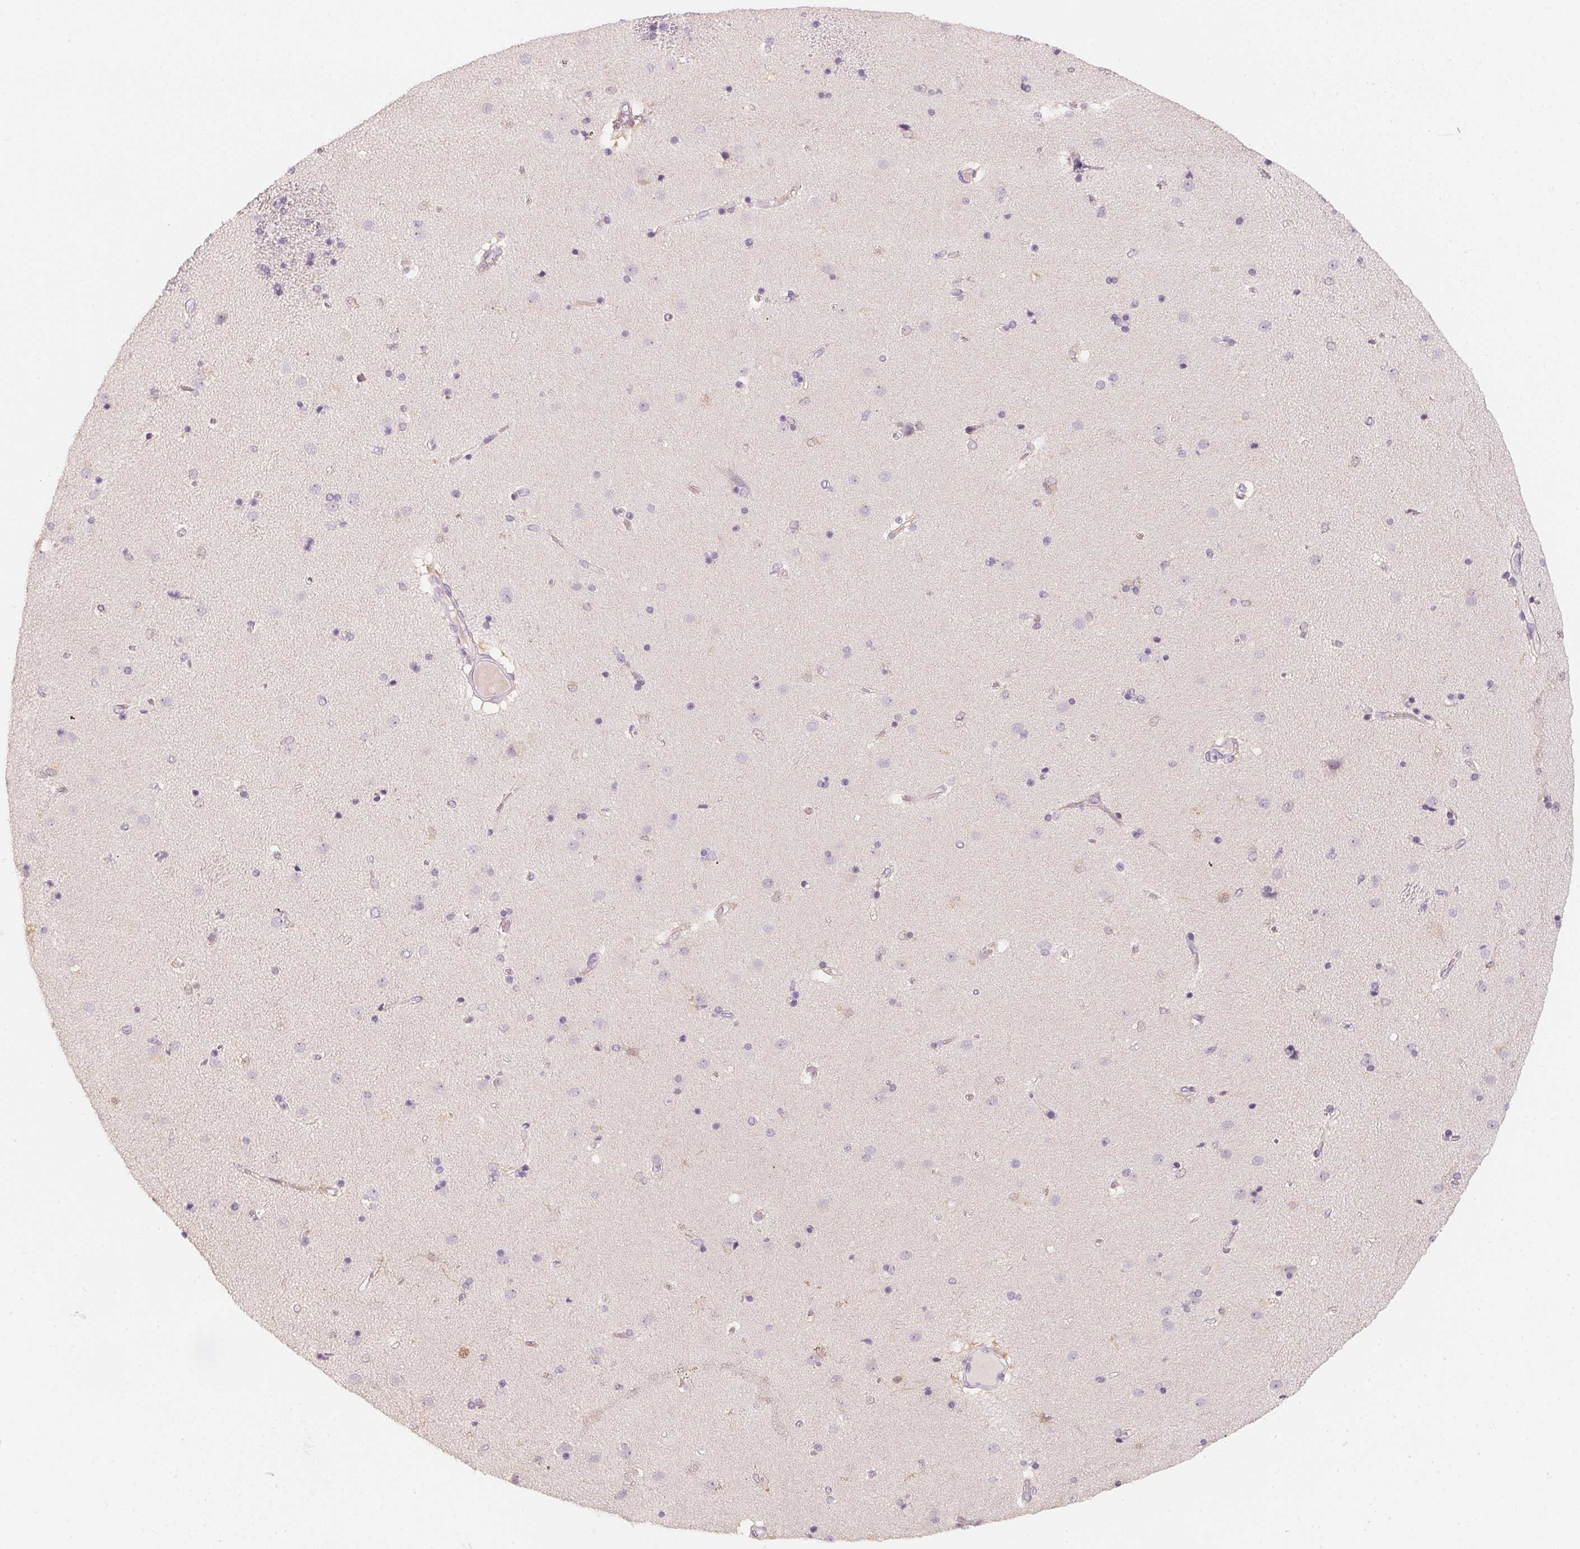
{"staining": {"intensity": "negative", "quantity": "none", "location": "none"}, "tissue": "caudate", "cell_type": "Glial cells", "image_type": "normal", "snomed": [{"axis": "morphology", "description": "Normal tissue, NOS"}, {"axis": "topography", "description": "Lateral ventricle wall"}], "caption": "The photomicrograph demonstrates no staining of glial cells in normal caudate.", "gene": "CFAP276", "patient": {"sex": "female", "age": 71}}